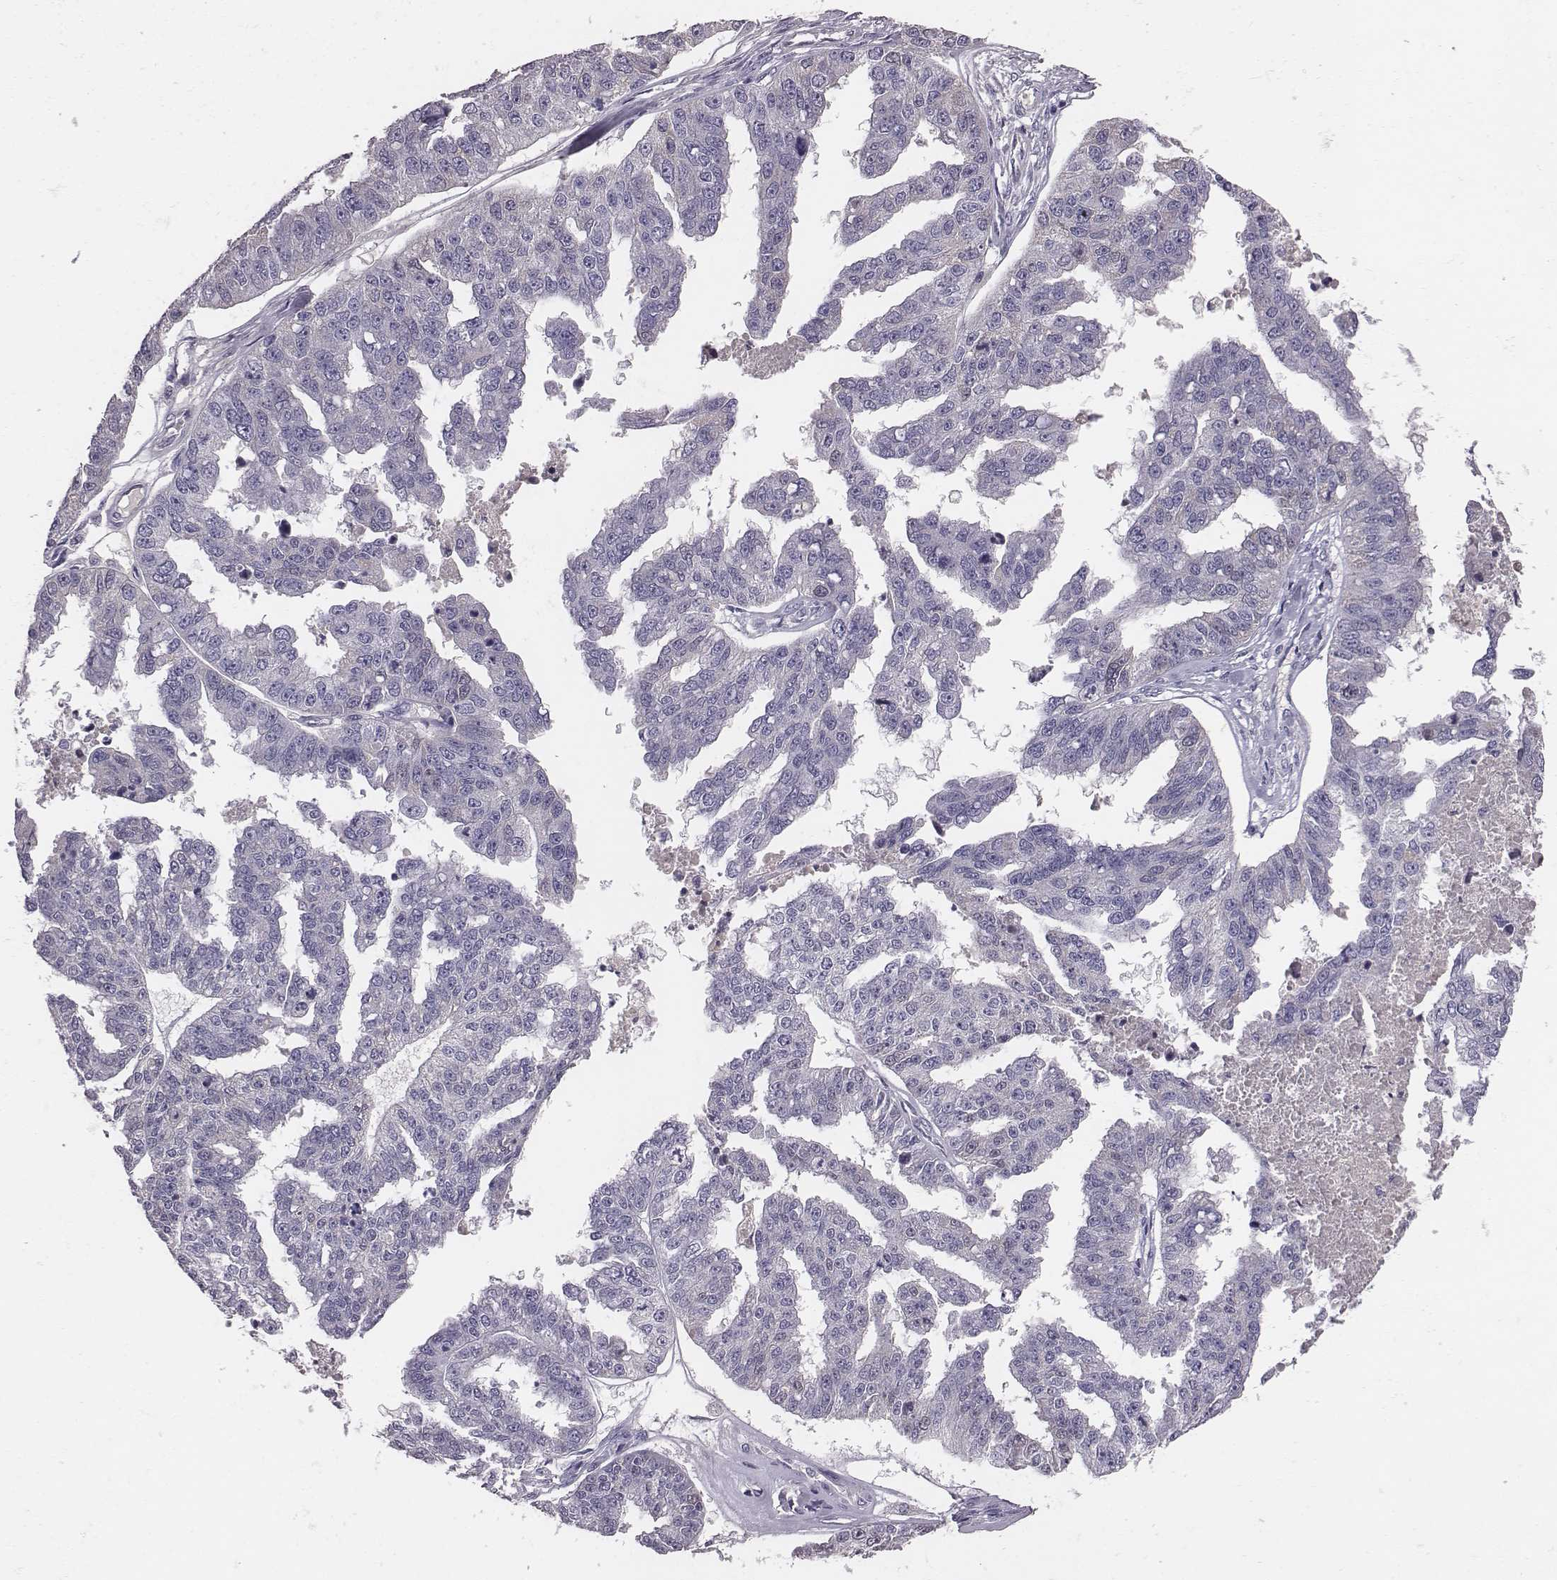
{"staining": {"intensity": "negative", "quantity": "none", "location": "none"}, "tissue": "ovarian cancer", "cell_type": "Tumor cells", "image_type": "cancer", "snomed": [{"axis": "morphology", "description": "Cystadenocarcinoma, serous, NOS"}, {"axis": "topography", "description": "Ovary"}], "caption": "Immunohistochemical staining of human ovarian serous cystadenocarcinoma reveals no significant staining in tumor cells.", "gene": "EN1", "patient": {"sex": "female", "age": 58}}